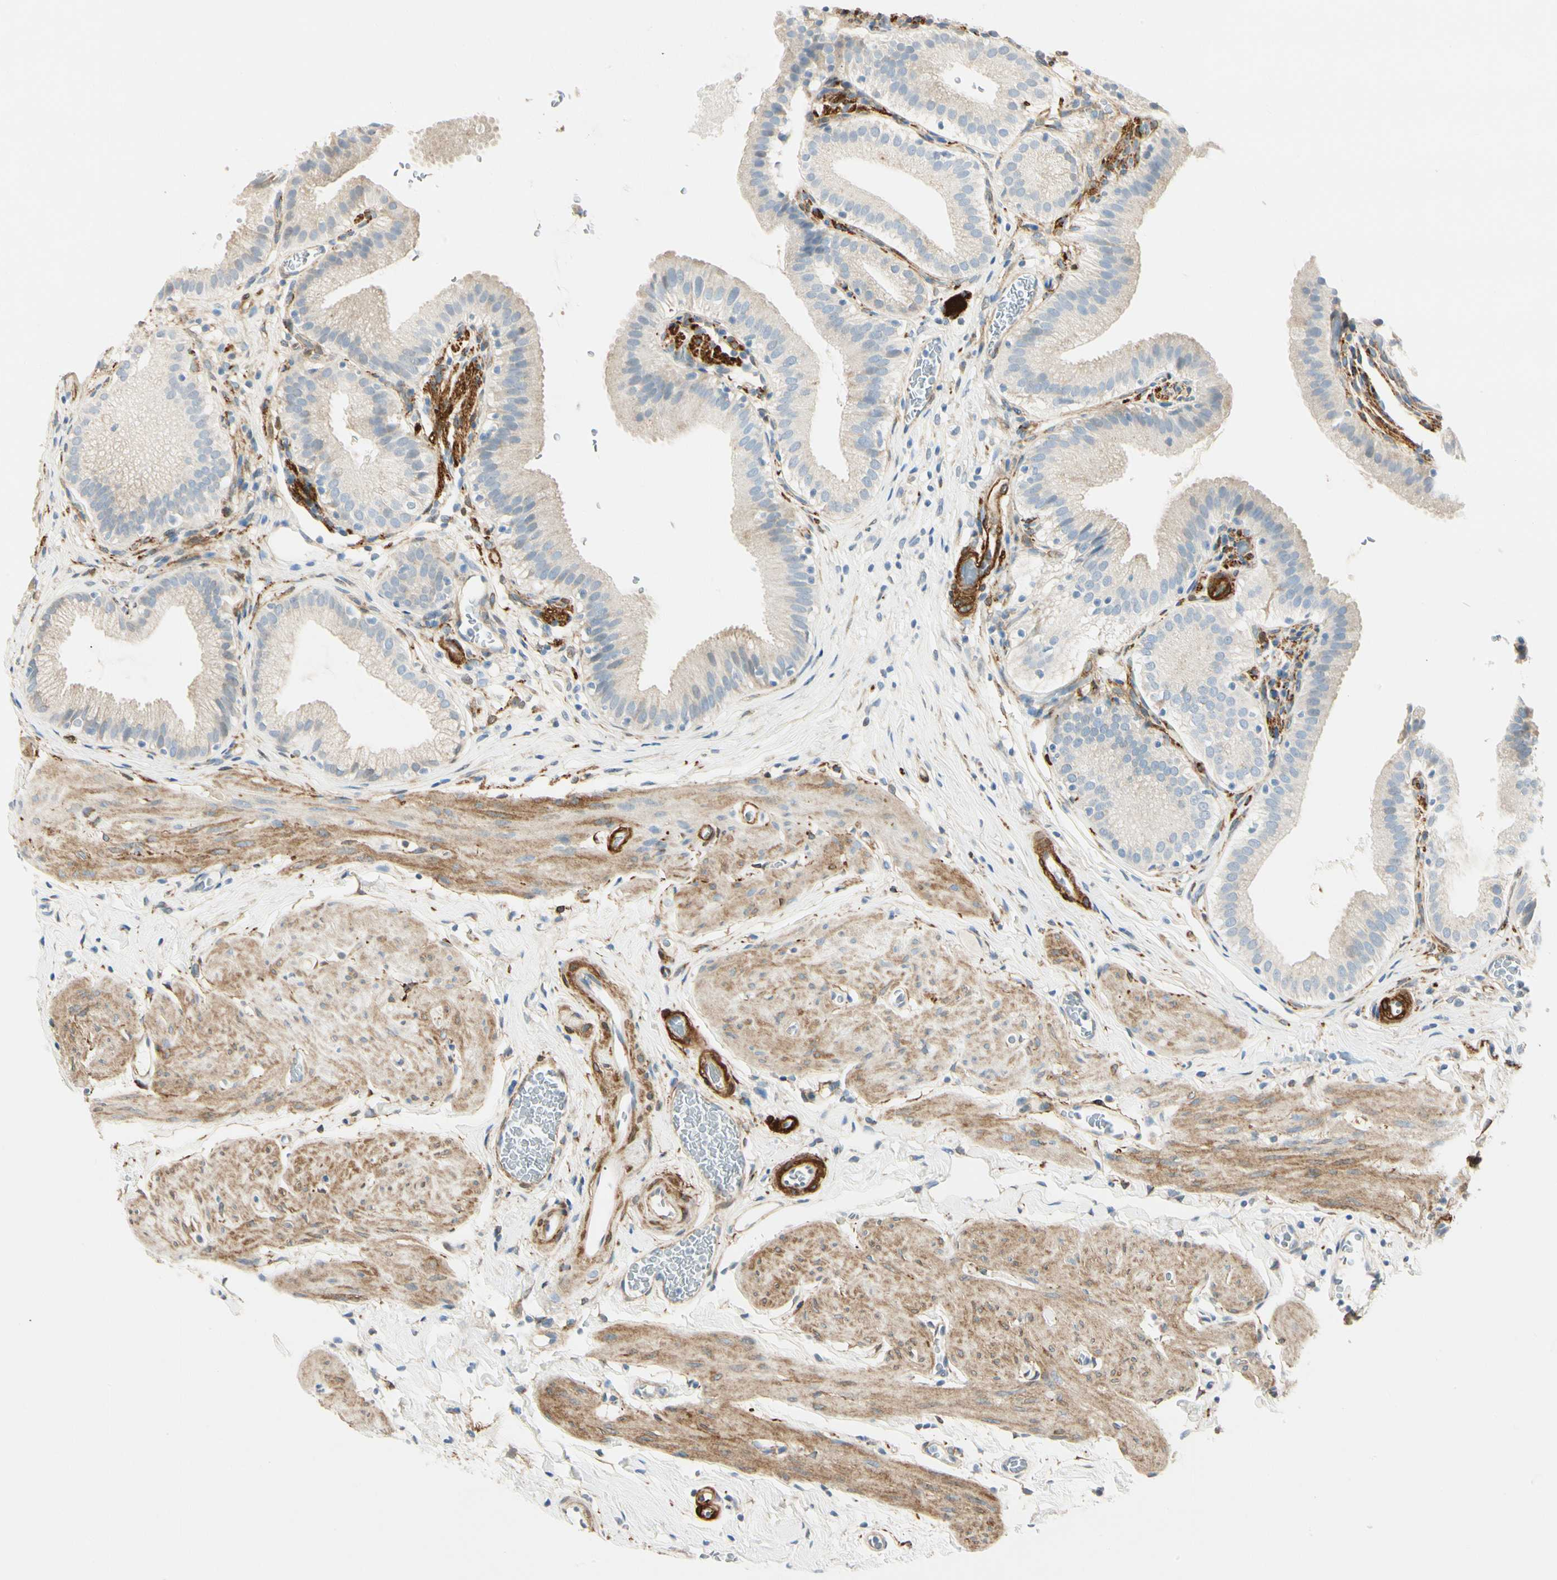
{"staining": {"intensity": "weak", "quantity": "<25%", "location": "cytoplasmic/membranous"}, "tissue": "gallbladder", "cell_type": "Glandular cells", "image_type": "normal", "snomed": [{"axis": "morphology", "description": "Normal tissue, NOS"}, {"axis": "topography", "description": "Gallbladder"}], "caption": "There is no significant expression in glandular cells of gallbladder. (Brightfield microscopy of DAB immunohistochemistry at high magnification).", "gene": "AMPH", "patient": {"sex": "male", "age": 54}}